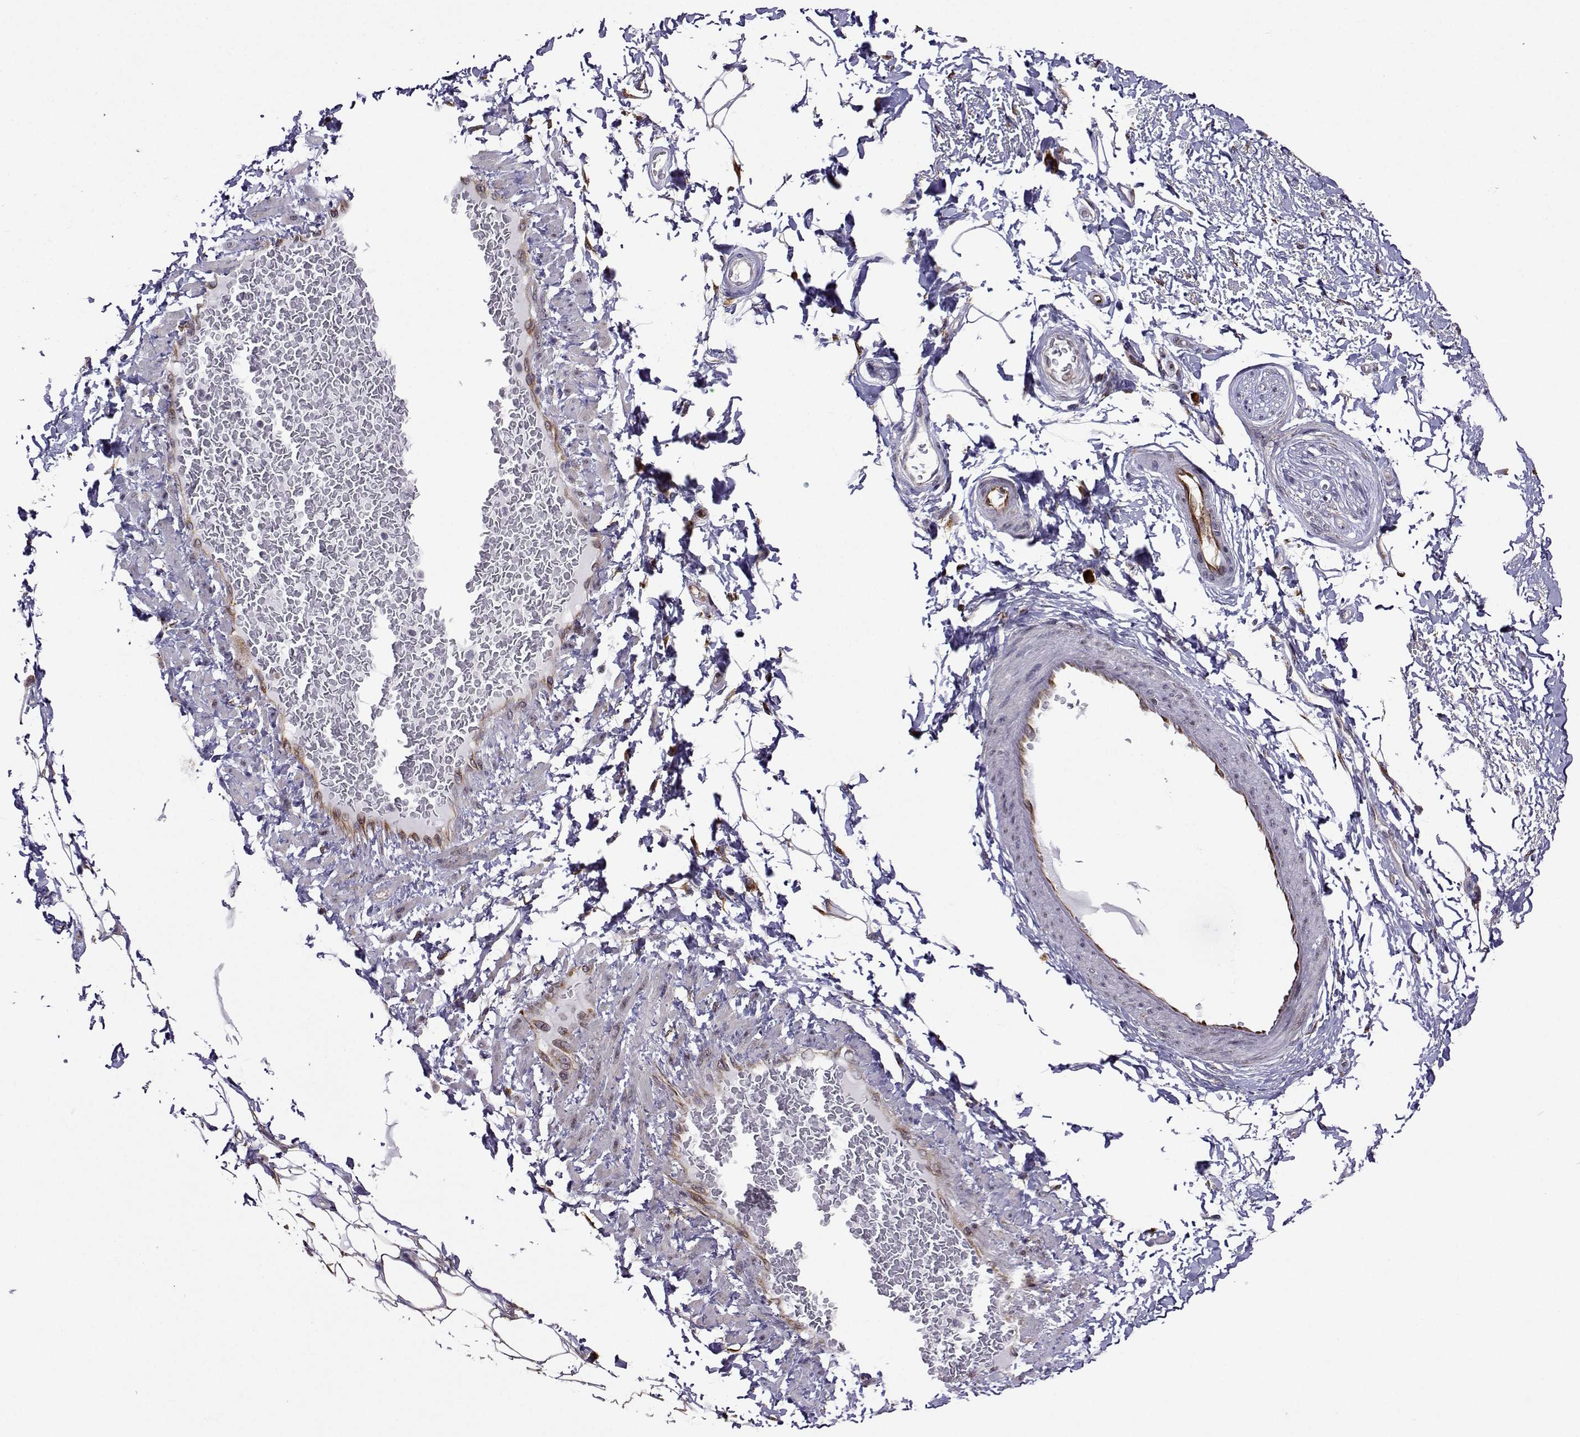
{"staining": {"intensity": "moderate", "quantity": "<25%", "location": "nuclear"}, "tissue": "adipose tissue", "cell_type": "Adipocytes", "image_type": "normal", "snomed": [{"axis": "morphology", "description": "Normal tissue, NOS"}, {"axis": "topography", "description": "Peripheral nerve tissue"}], "caption": "Adipocytes display moderate nuclear staining in approximately <25% of cells in unremarkable adipose tissue. (Stains: DAB (3,3'-diaminobenzidine) in brown, nuclei in blue, Microscopy: brightfield microscopy at high magnification).", "gene": "PGRMC2", "patient": {"sex": "male", "age": 51}}